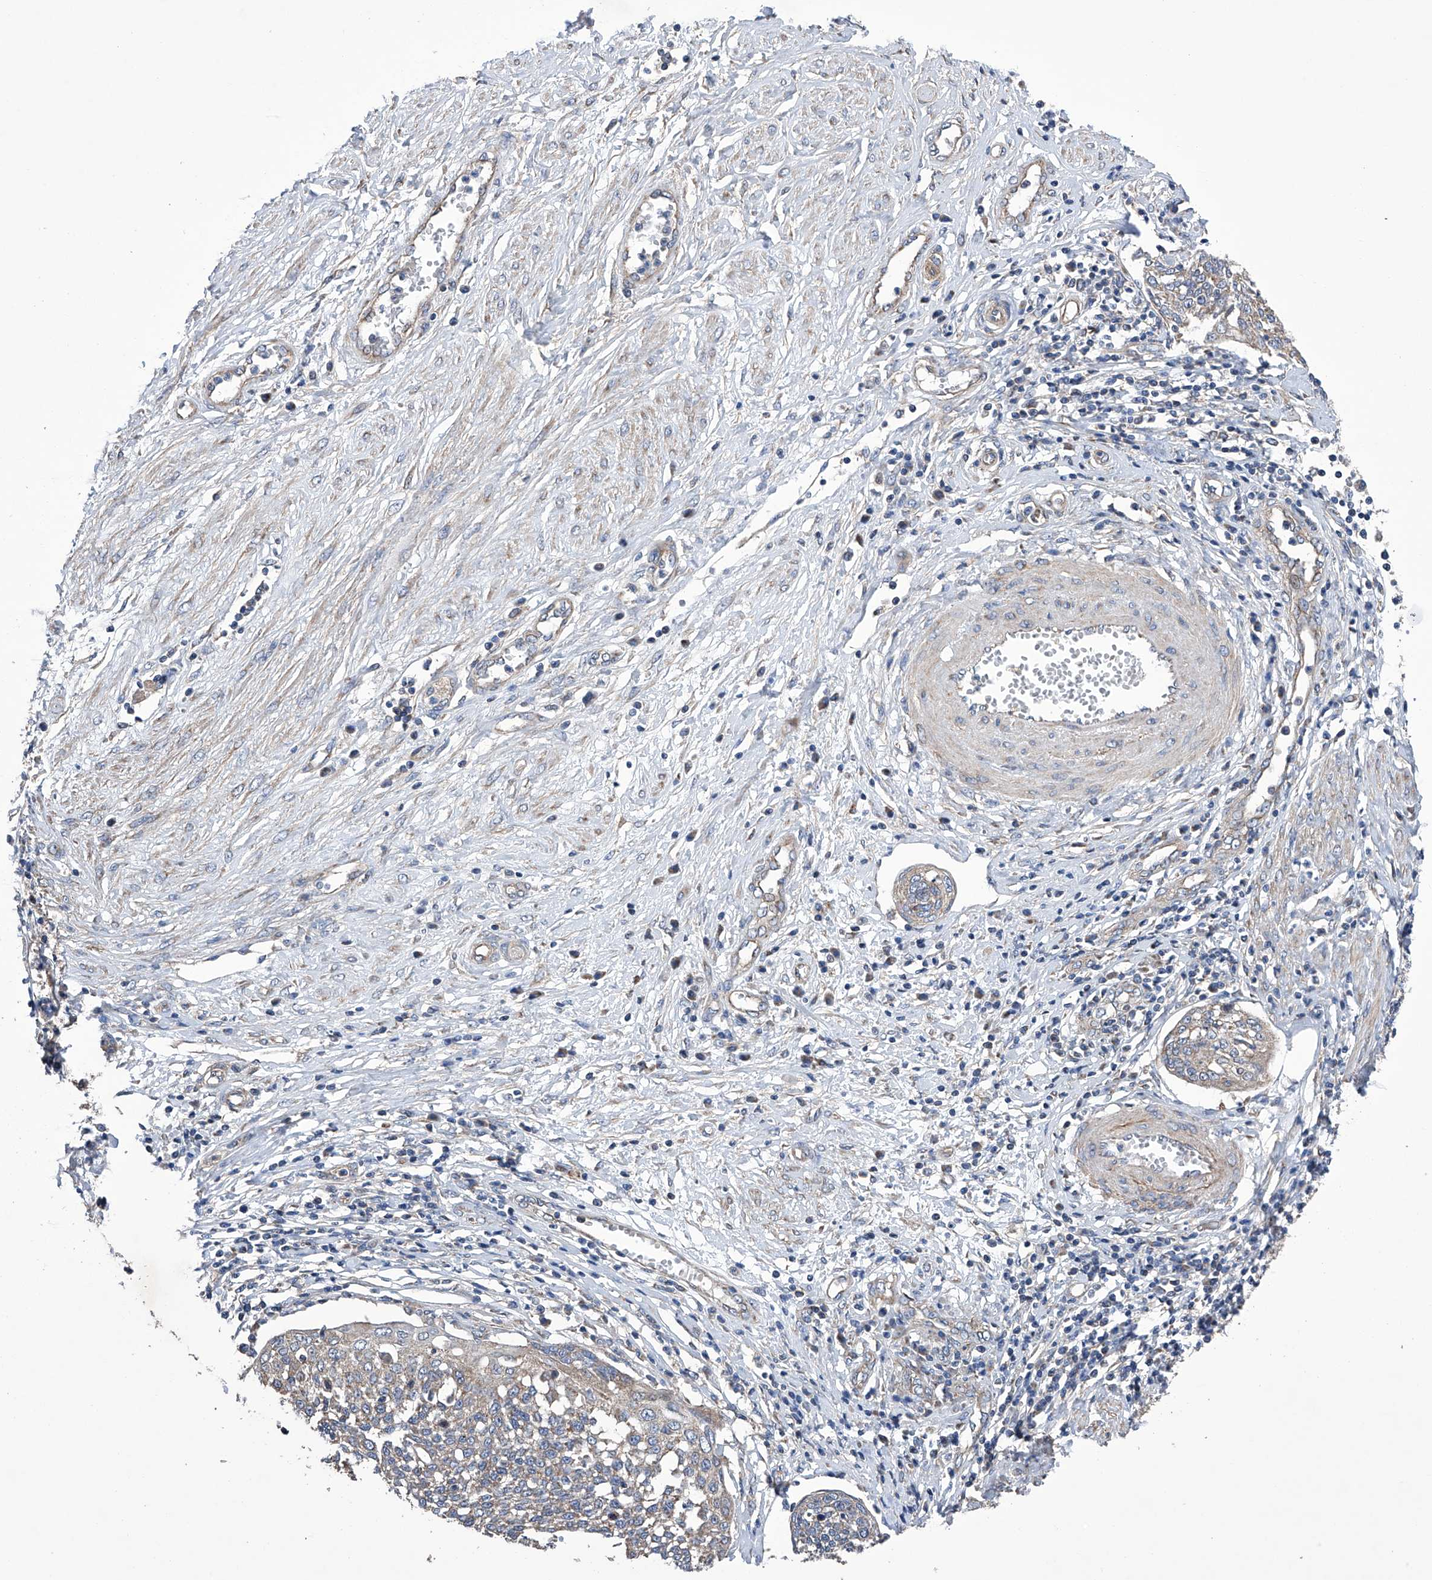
{"staining": {"intensity": "weak", "quantity": "<25%", "location": "cytoplasmic/membranous"}, "tissue": "cervical cancer", "cell_type": "Tumor cells", "image_type": "cancer", "snomed": [{"axis": "morphology", "description": "Squamous cell carcinoma, NOS"}, {"axis": "topography", "description": "Cervix"}], "caption": "This is a micrograph of immunohistochemistry staining of cervical squamous cell carcinoma, which shows no expression in tumor cells. Brightfield microscopy of immunohistochemistry (IHC) stained with DAB (3,3'-diaminobenzidine) (brown) and hematoxylin (blue), captured at high magnification.", "gene": "EFCAB2", "patient": {"sex": "female", "age": 34}}